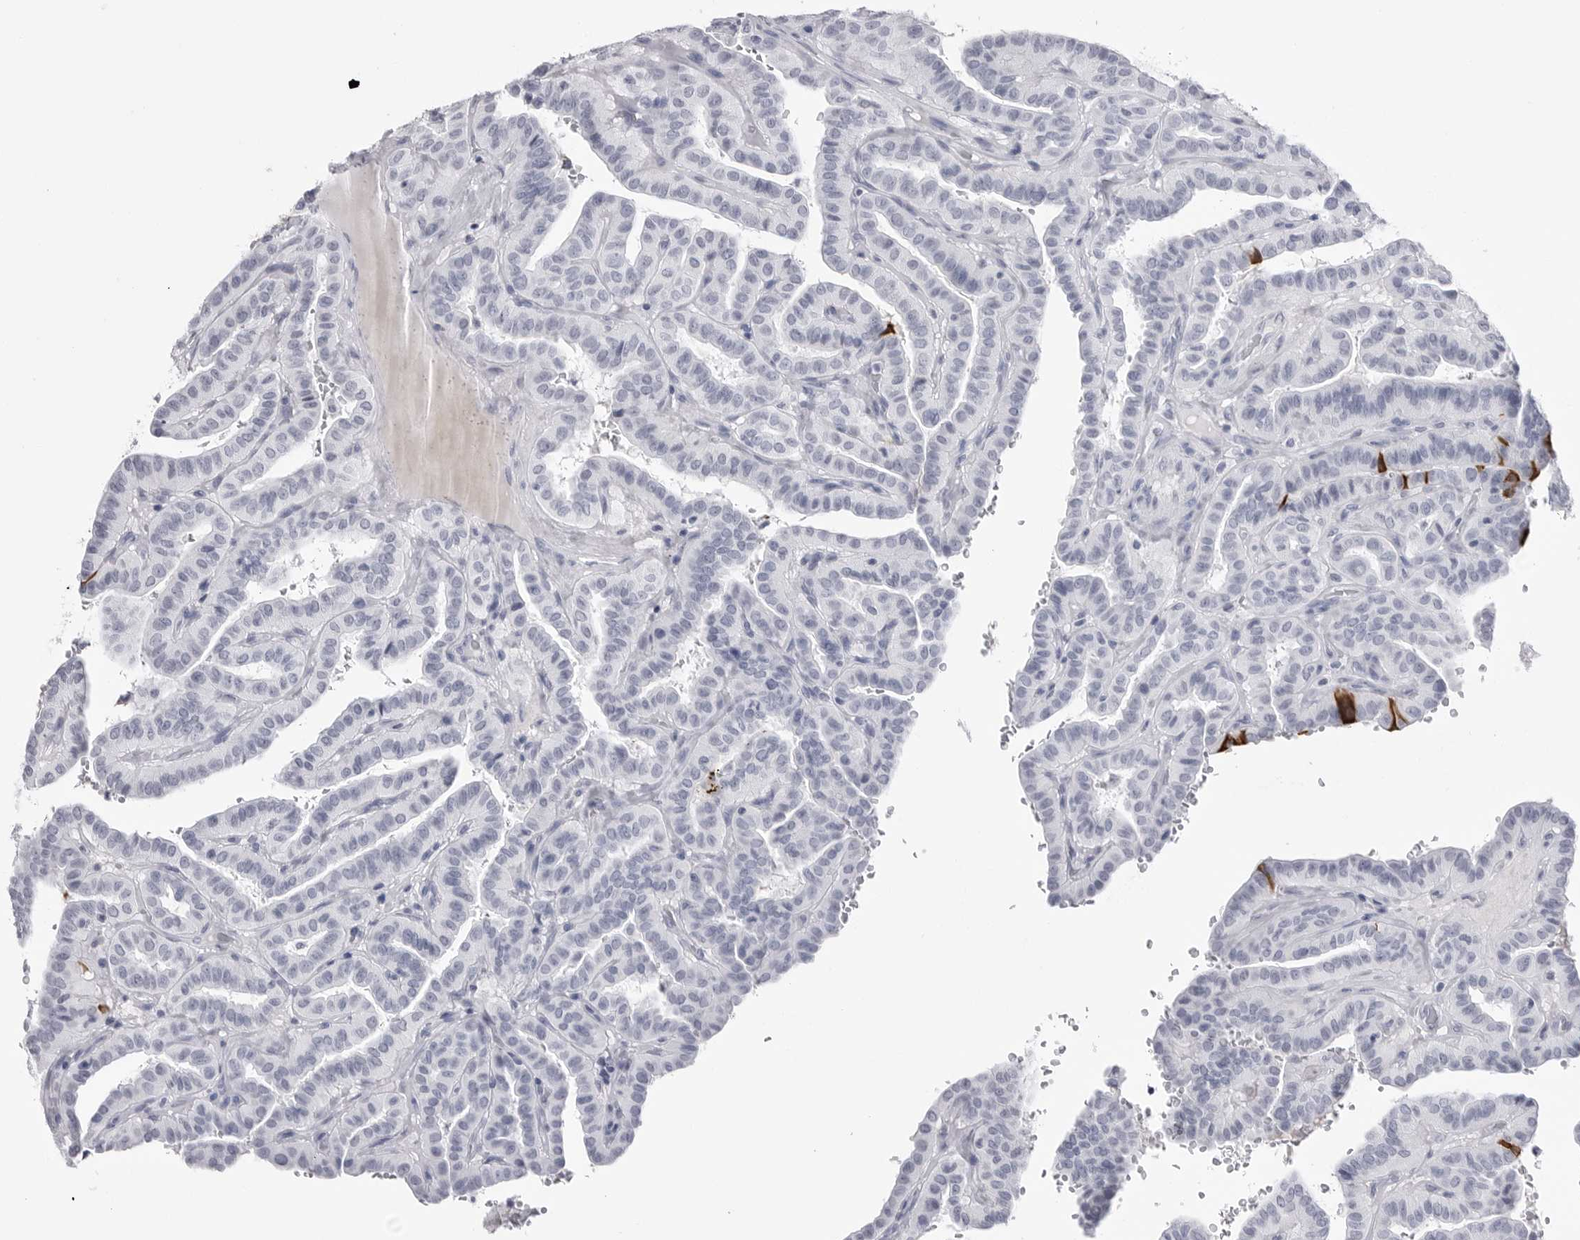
{"staining": {"intensity": "negative", "quantity": "none", "location": "none"}, "tissue": "thyroid cancer", "cell_type": "Tumor cells", "image_type": "cancer", "snomed": [{"axis": "morphology", "description": "Papillary adenocarcinoma, NOS"}, {"axis": "topography", "description": "Thyroid gland"}], "caption": "This is an IHC micrograph of thyroid papillary adenocarcinoma. There is no staining in tumor cells.", "gene": "COL26A1", "patient": {"sex": "male", "age": 77}}